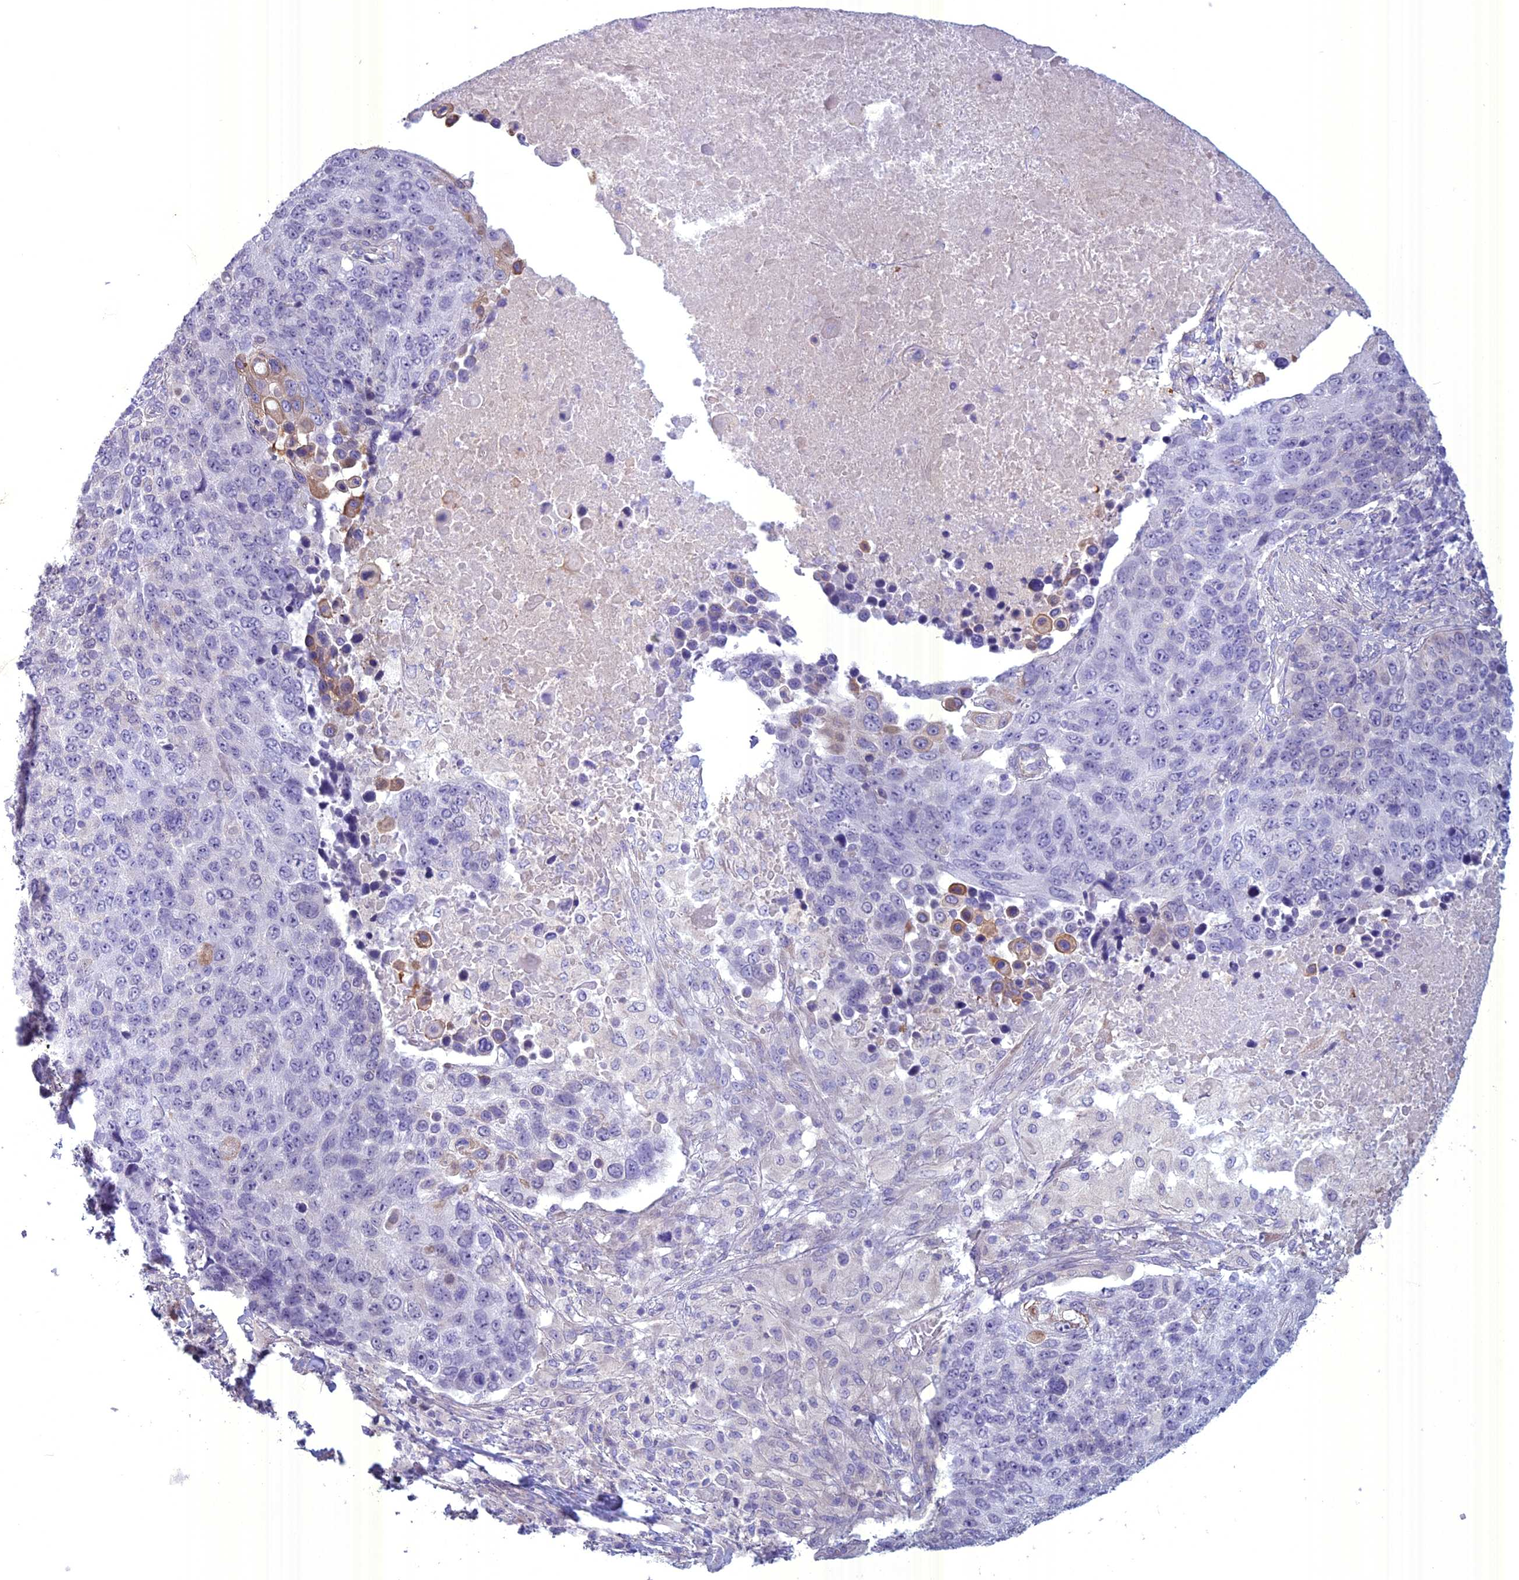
{"staining": {"intensity": "negative", "quantity": "none", "location": "none"}, "tissue": "lung cancer", "cell_type": "Tumor cells", "image_type": "cancer", "snomed": [{"axis": "morphology", "description": "Normal tissue, NOS"}, {"axis": "morphology", "description": "Squamous cell carcinoma, NOS"}, {"axis": "topography", "description": "Lymph node"}, {"axis": "topography", "description": "Lung"}], "caption": "The immunohistochemistry (IHC) image has no significant staining in tumor cells of squamous cell carcinoma (lung) tissue. (Brightfield microscopy of DAB (3,3'-diaminobenzidine) immunohistochemistry at high magnification).", "gene": "SPHKAP", "patient": {"sex": "male", "age": 66}}